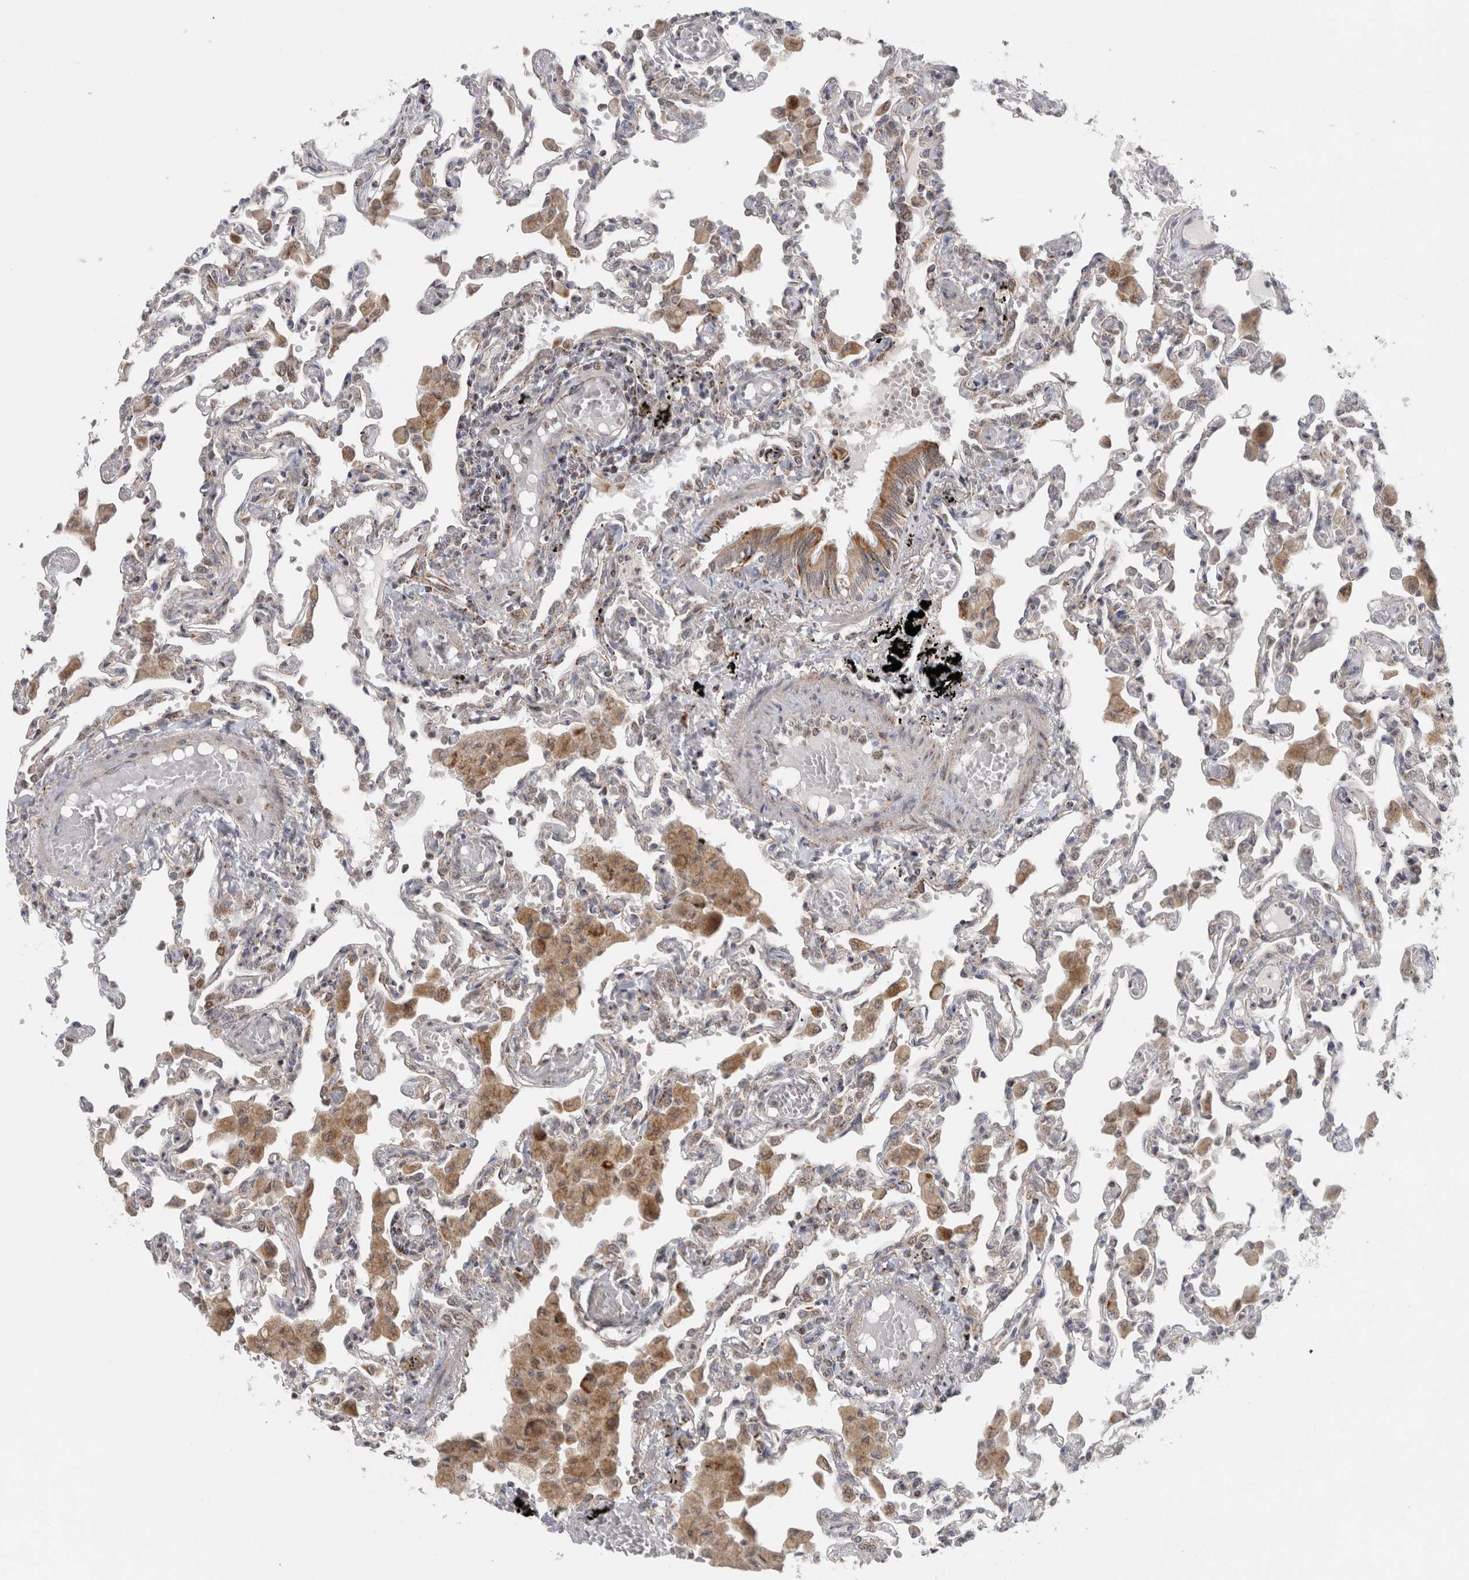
{"staining": {"intensity": "negative", "quantity": "none", "location": "none"}, "tissue": "lung", "cell_type": "Alveolar cells", "image_type": "normal", "snomed": [{"axis": "morphology", "description": "Normal tissue, NOS"}, {"axis": "topography", "description": "Bronchus"}, {"axis": "topography", "description": "Lung"}], "caption": "This is an IHC image of unremarkable lung. There is no staining in alveolar cells.", "gene": "RAB18", "patient": {"sex": "female", "age": 49}}